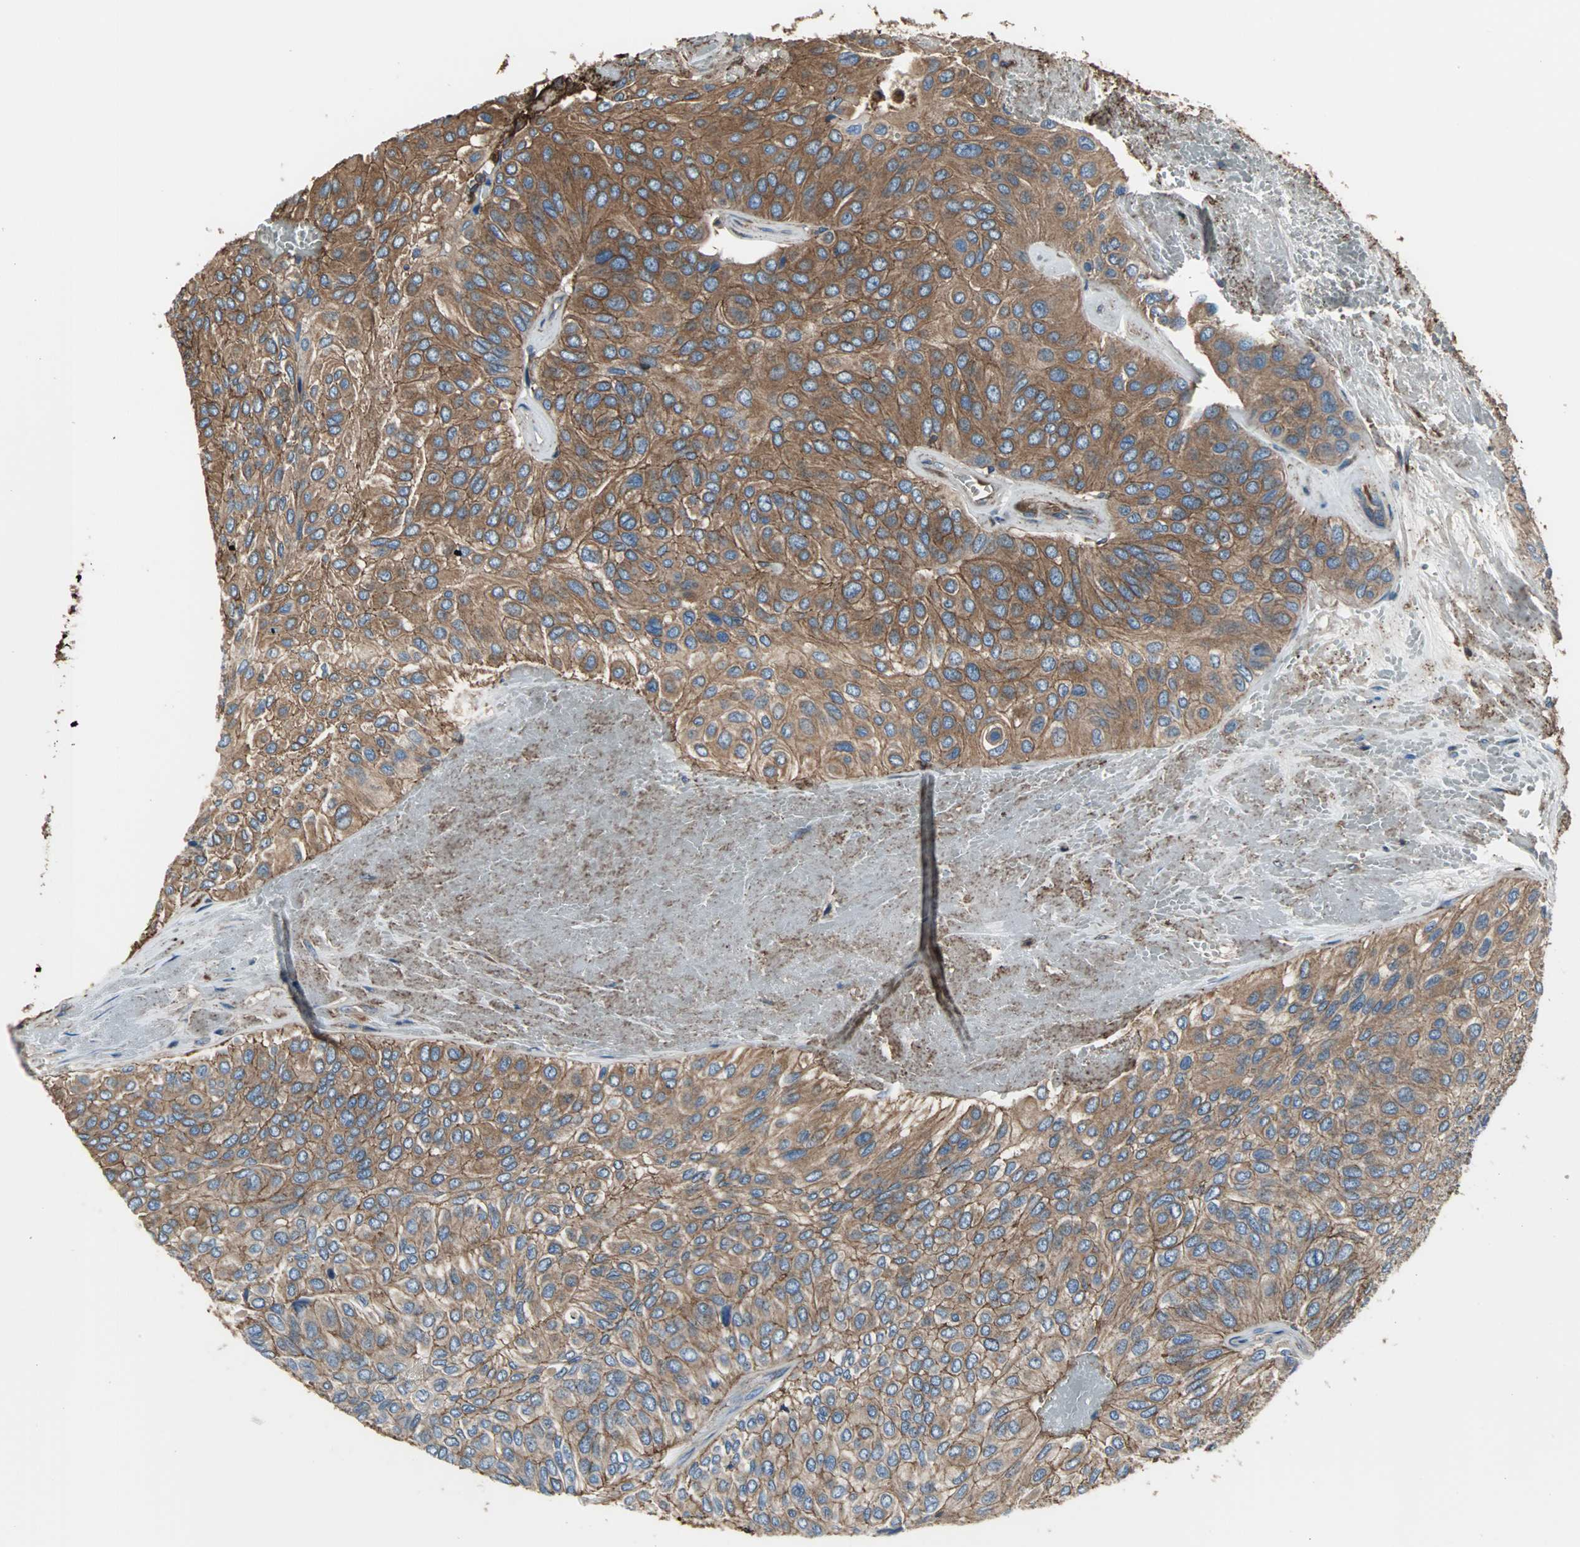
{"staining": {"intensity": "moderate", "quantity": ">75%", "location": "cytoplasmic/membranous"}, "tissue": "urothelial cancer", "cell_type": "Tumor cells", "image_type": "cancer", "snomed": [{"axis": "morphology", "description": "Urothelial carcinoma, High grade"}, {"axis": "topography", "description": "Urinary bladder"}], "caption": "Immunohistochemical staining of human high-grade urothelial carcinoma shows medium levels of moderate cytoplasmic/membranous protein positivity in about >75% of tumor cells.", "gene": "ACTN1", "patient": {"sex": "male", "age": 66}}